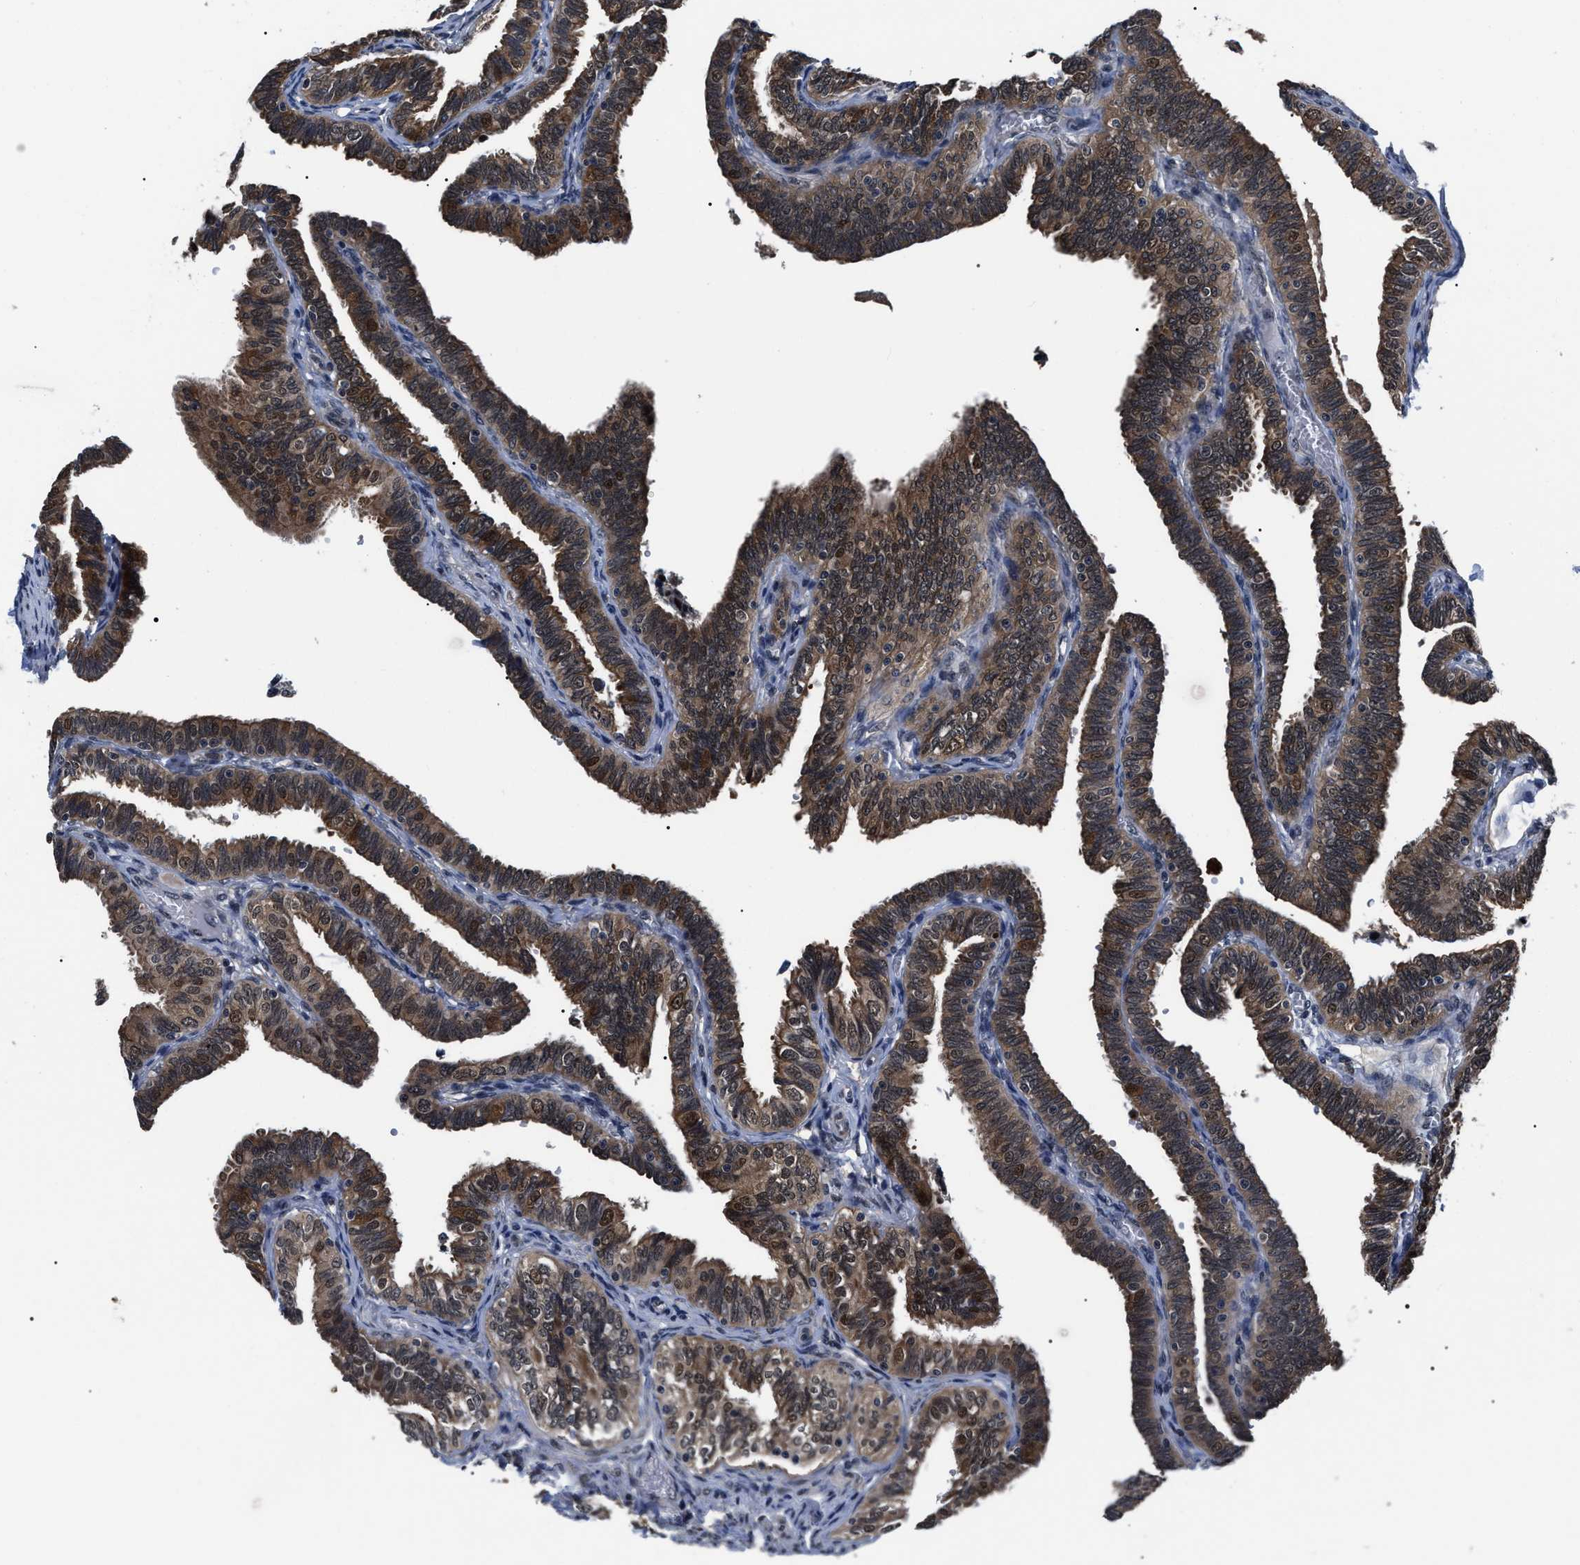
{"staining": {"intensity": "strong", "quantity": ">75%", "location": "cytoplasmic/membranous,nuclear"}, "tissue": "fallopian tube", "cell_type": "Glandular cells", "image_type": "normal", "snomed": [{"axis": "morphology", "description": "Normal tissue, NOS"}, {"axis": "topography", "description": "Fallopian tube"}], "caption": "Protein analysis of normal fallopian tube displays strong cytoplasmic/membranous,nuclear expression in about >75% of glandular cells. The protein of interest is stained brown, and the nuclei are stained in blue (DAB (3,3'-diaminobenzidine) IHC with brightfield microscopy, high magnification).", "gene": "CSNK2A1", "patient": {"sex": "female", "age": 46}}